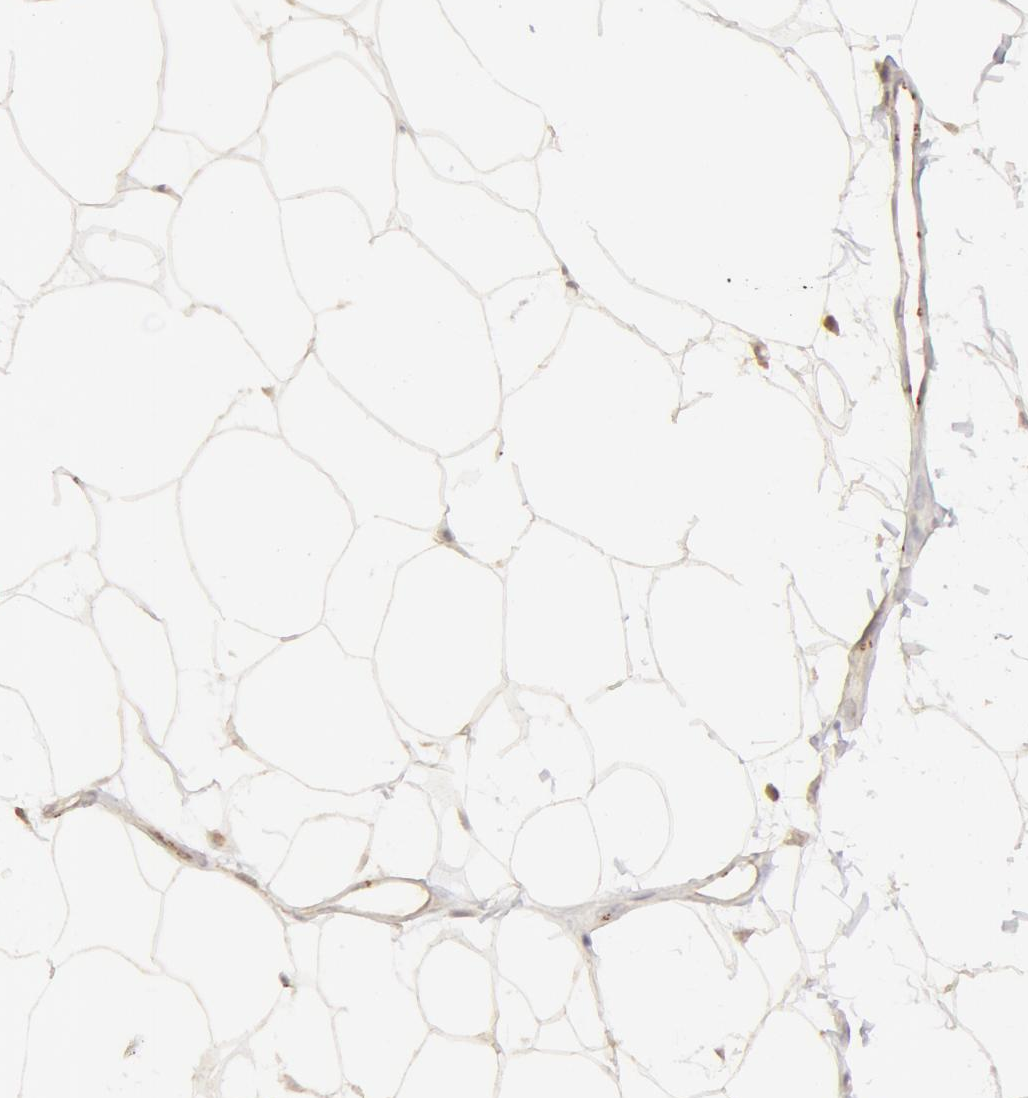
{"staining": {"intensity": "moderate", "quantity": "25%-75%", "location": "cytoplasmic/membranous"}, "tissue": "adipose tissue", "cell_type": "Adipocytes", "image_type": "normal", "snomed": [{"axis": "morphology", "description": "Normal tissue, NOS"}, {"axis": "topography", "description": "Breast"}], "caption": "Immunohistochemical staining of benign human adipose tissue exhibits medium levels of moderate cytoplasmic/membranous staining in about 25%-75% of adipocytes. (DAB (3,3'-diaminobenzidine) IHC, brown staining for protein, blue staining for nuclei).", "gene": "ADPRH", "patient": {"sex": "female", "age": 45}}